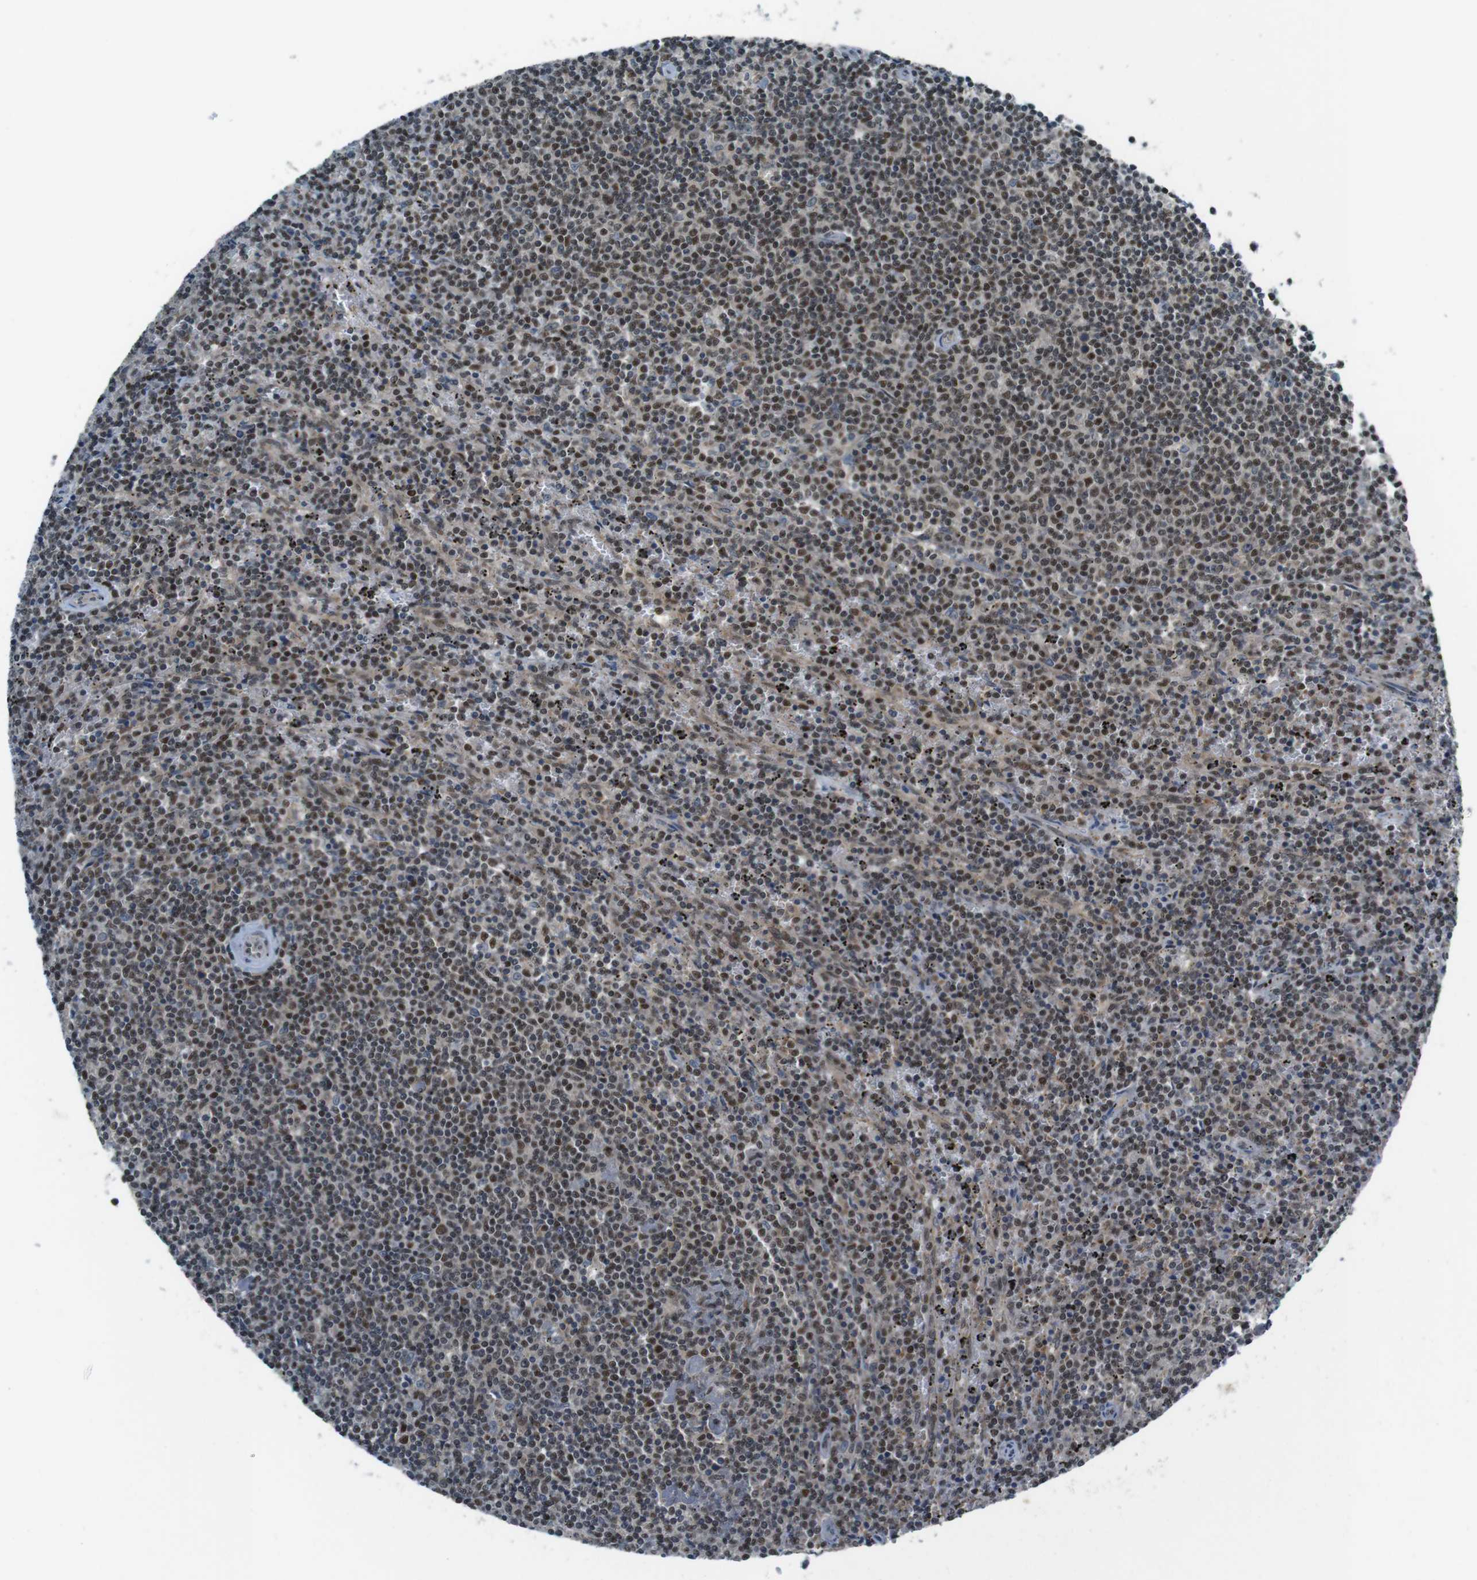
{"staining": {"intensity": "moderate", "quantity": ">75%", "location": "nuclear"}, "tissue": "lymphoma", "cell_type": "Tumor cells", "image_type": "cancer", "snomed": [{"axis": "morphology", "description": "Malignant lymphoma, non-Hodgkin's type, Low grade"}, {"axis": "topography", "description": "Spleen"}], "caption": "Human lymphoma stained with a protein marker exhibits moderate staining in tumor cells.", "gene": "MAPKAPK5", "patient": {"sex": "female", "age": 50}}